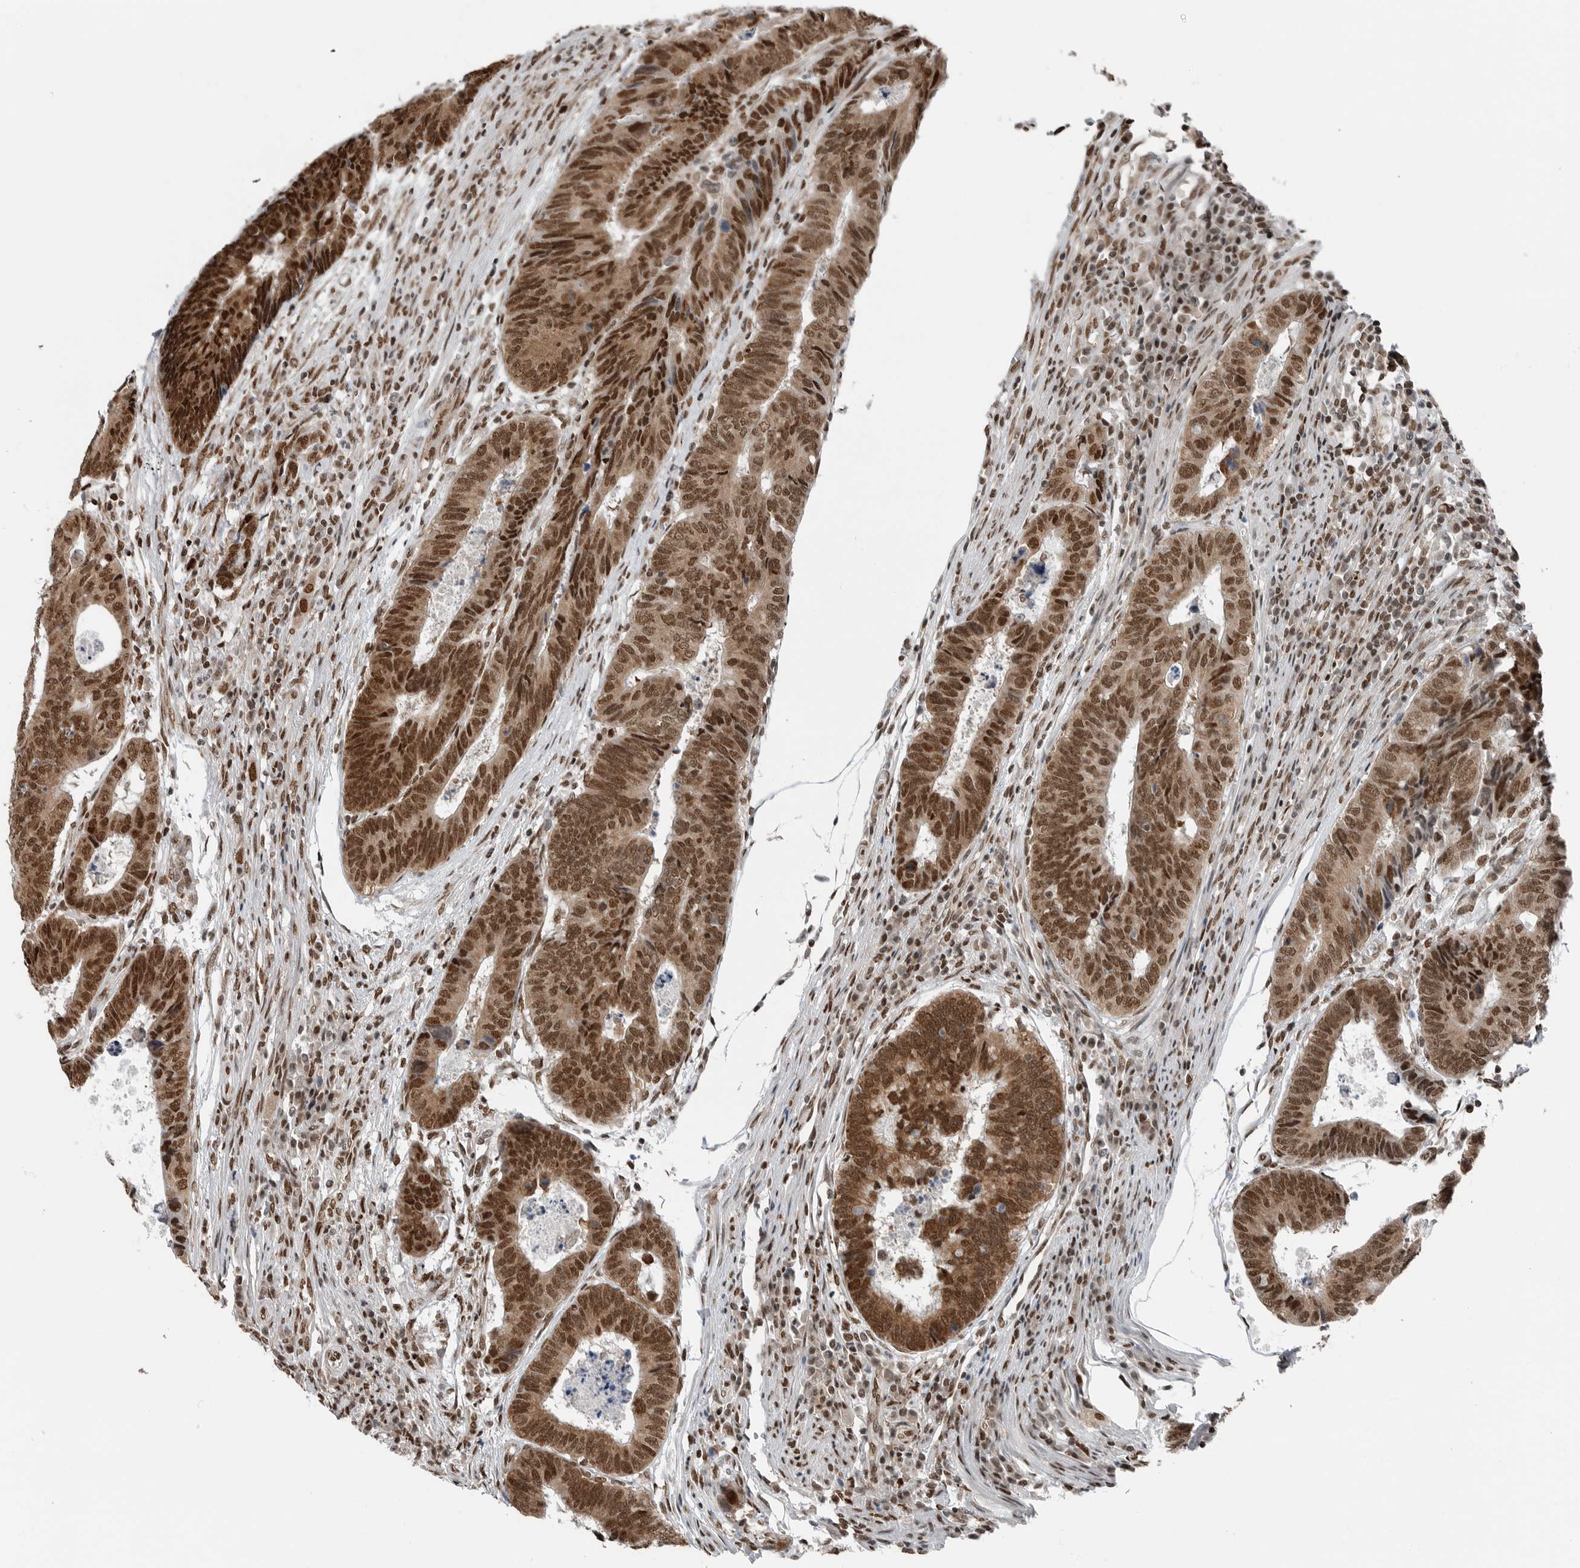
{"staining": {"intensity": "moderate", "quantity": ">75%", "location": "cytoplasmic/membranous,nuclear"}, "tissue": "colorectal cancer", "cell_type": "Tumor cells", "image_type": "cancer", "snomed": [{"axis": "morphology", "description": "Adenocarcinoma, NOS"}, {"axis": "topography", "description": "Rectum"}], "caption": "Immunohistochemistry (DAB) staining of colorectal cancer demonstrates moderate cytoplasmic/membranous and nuclear protein positivity in approximately >75% of tumor cells. (brown staining indicates protein expression, while blue staining denotes nuclei).", "gene": "BLZF1", "patient": {"sex": "male", "age": 84}}